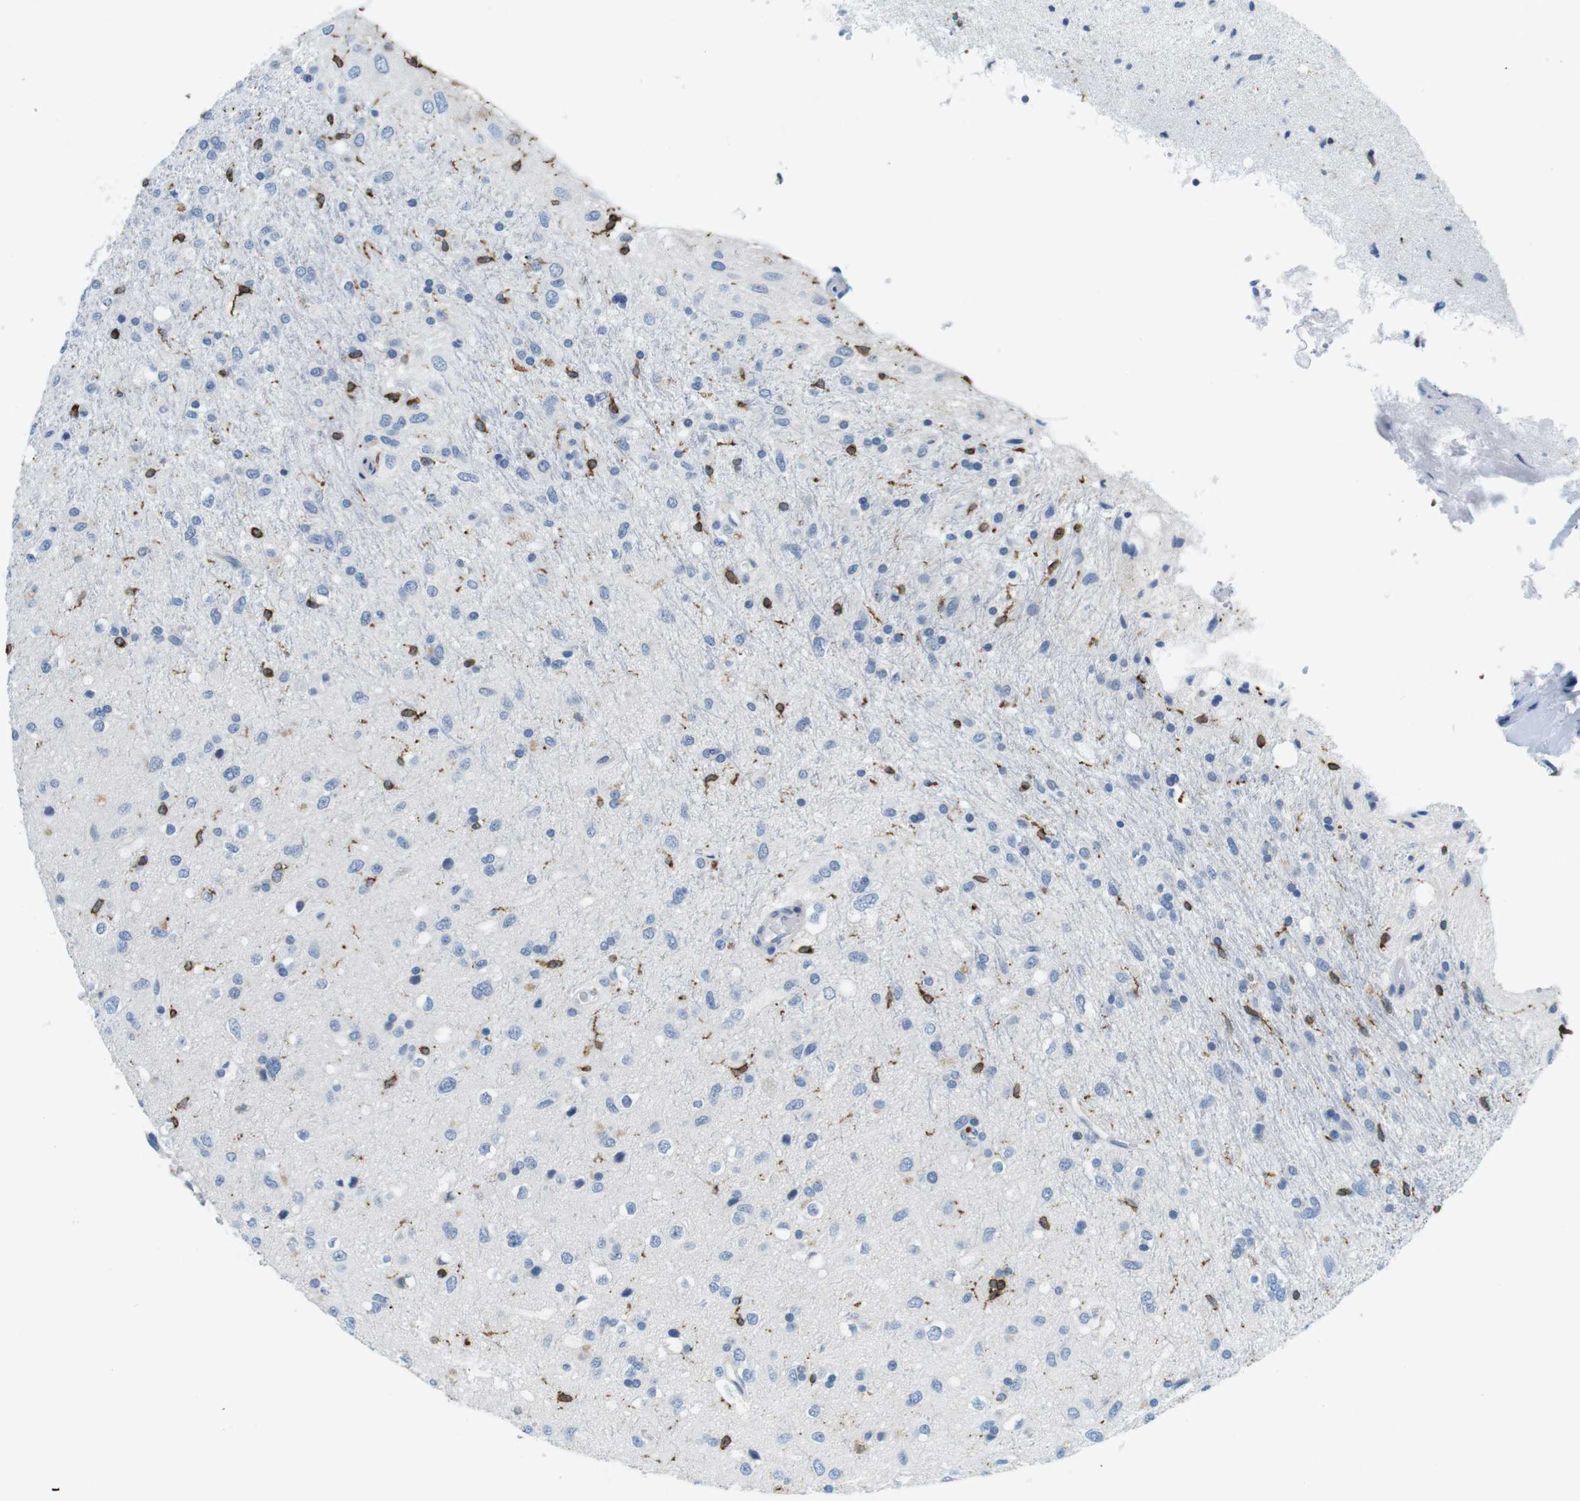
{"staining": {"intensity": "weak", "quantity": "<25%", "location": "cytoplasmic/membranous"}, "tissue": "glioma", "cell_type": "Tumor cells", "image_type": "cancer", "snomed": [{"axis": "morphology", "description": "Glioma, malignant, Low grade"}, {"axis": "topography", "description": "Brain"}], "caption": "The immunohistochemistry photomicrograph has no significant expression in tumor cells of malignant glioma (low-grade) tissue. (Stains: DAB (3,3'-diaminobenzidine) immunohistochemistry with hematoxylin counter stain, Microscopy: brightfield microscopy at high magnification).", "gene": "CIITA", "patient": {"sex": "male", "age": 77}}